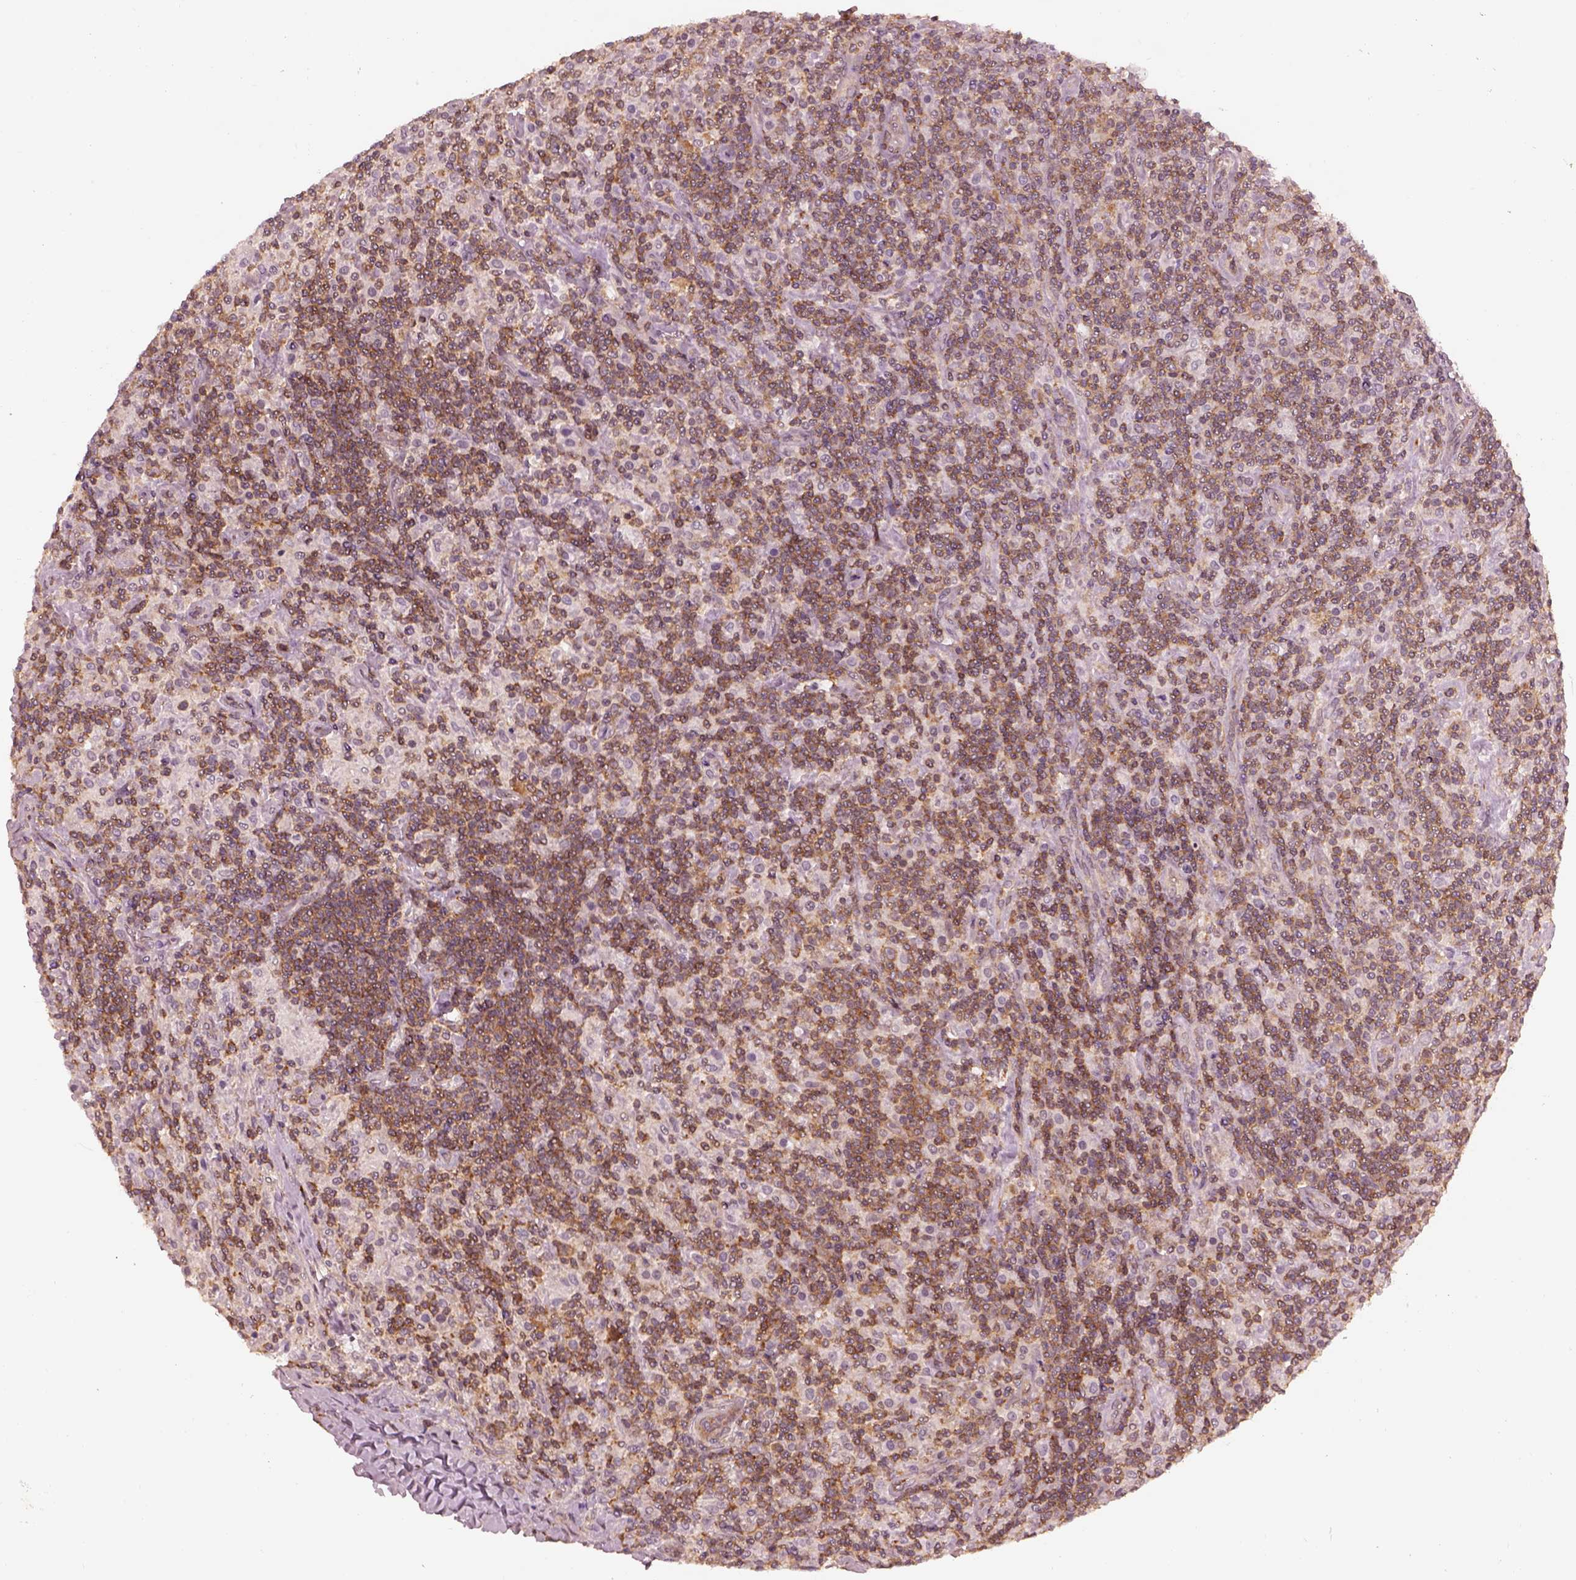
{"staining": {"intensity": "moderate", "quantity": "25%-75%", "location": "cytoplasmic/membranous"}, "tissue": "lymphoma", "cell_type": "Tumor cells", "image_type": "cancer", "snomed": [{"axis": "morphology", "description": "Hodgkin's disease, NOS"}, {"axis": "topography", "description": "Lymph node"}], "caption": "Immunohistochemistry (IHC) of human Hodgkin's disease exhibits medium levels of moderate cytoplasmic/membranous positivity in approximately 25%-75% of tumor cells. Ihc stains the protein of interest in brown and the nuclei are stained blue.", "gene": "LSM14A", "patient": {"sex": "male", "age": 70}}